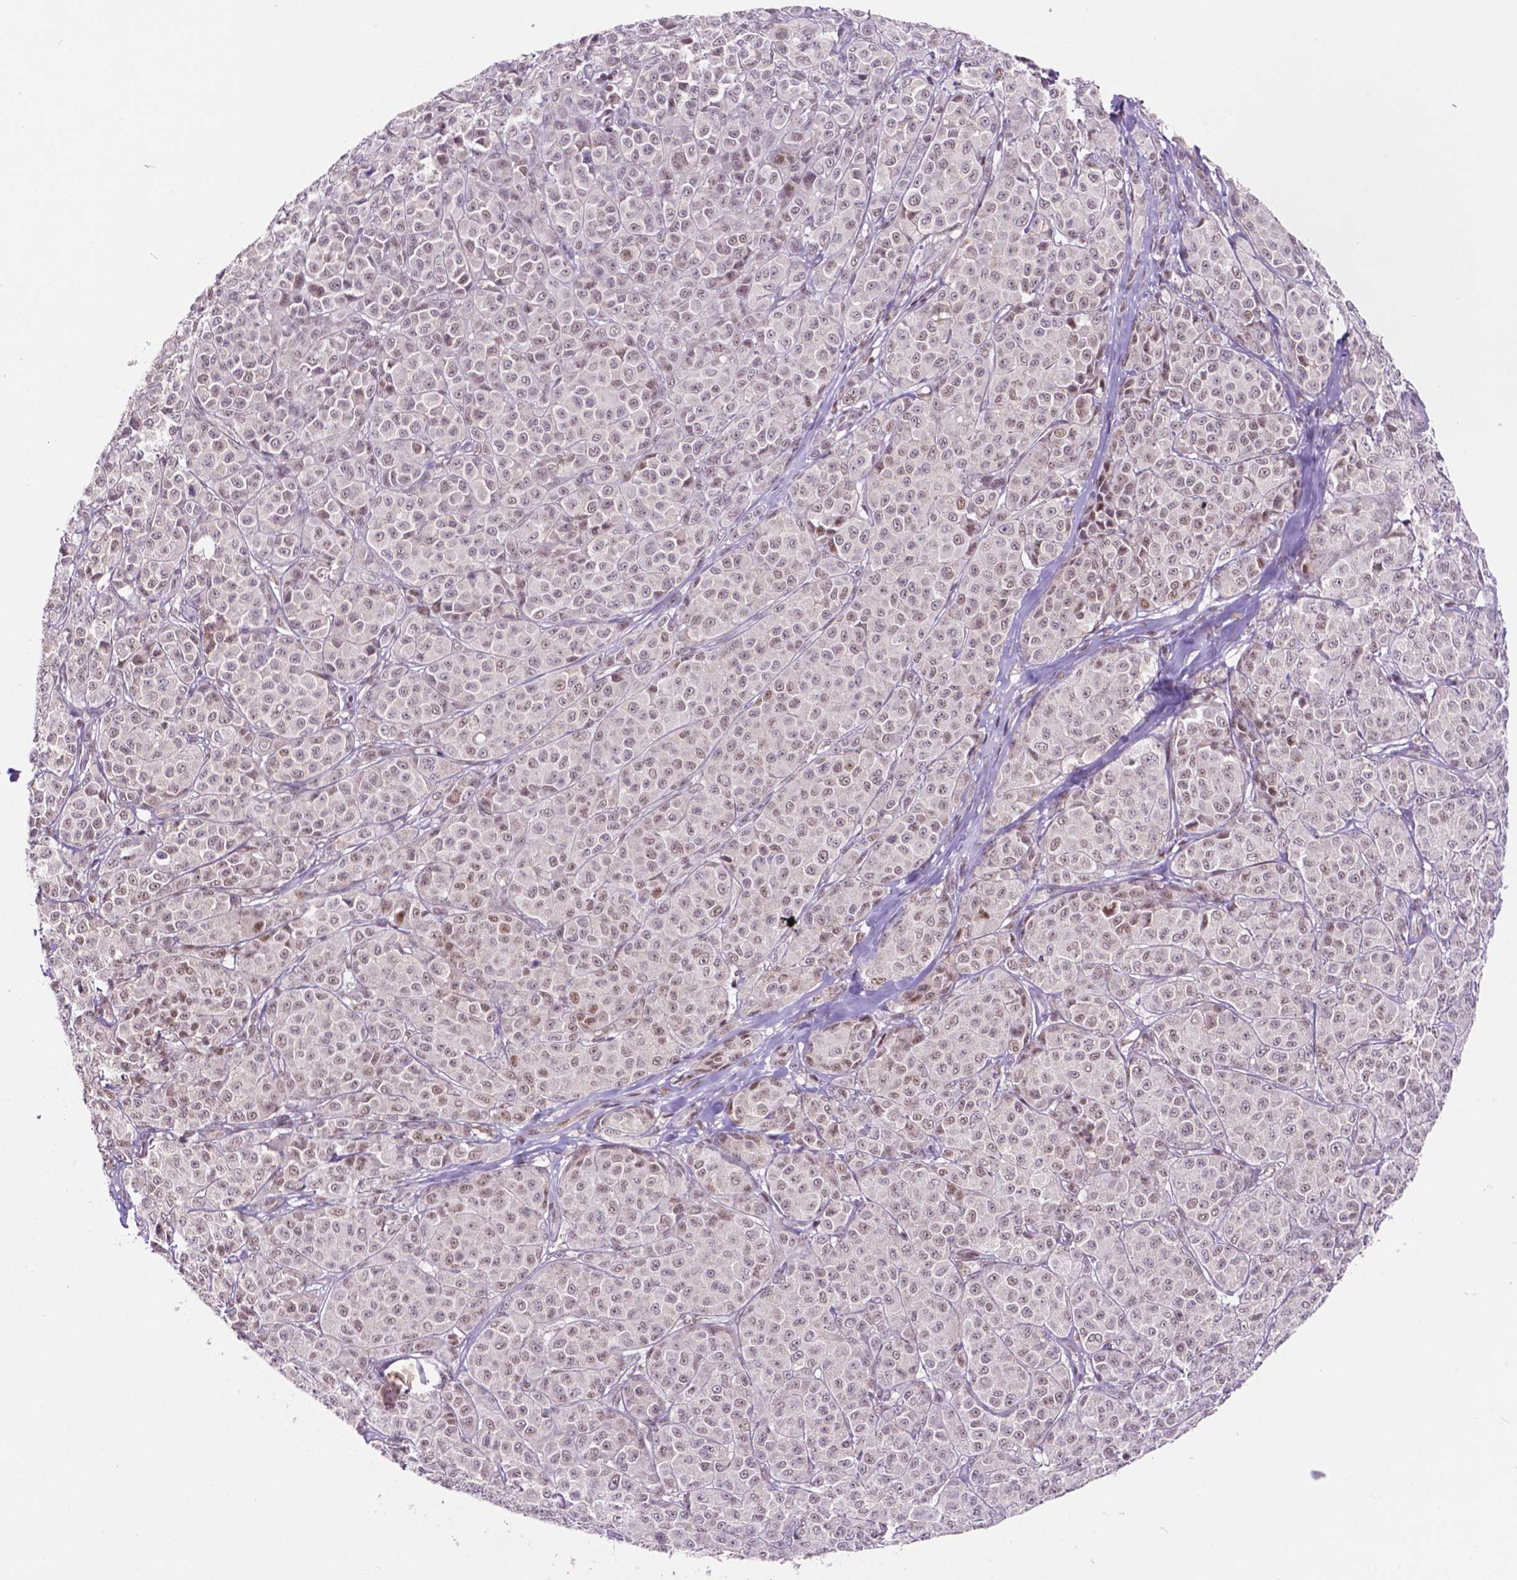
{"staining": {"intensity": "weak", "quantity": "25%-75%", "location": "nuclear"}, "tissue": "melanoma", "cell_type": "Tumor cells", "image_type": "cancer", "snomed": [{"axis": "morphology", "description": "Malignant melanoma, NOS"}, {"axis": "topography", "description": "Skin"}], "caption": "This photomicrograph reveals melanoma stained with immunohistochemistry (IHC) to label a protein in brown. The nuclear of tumor cells show weak positivity for the protein. Nuclei are counter-stained blue.", "gene": "NCOR1", "patient": {"sex": "male", "age": 89}}